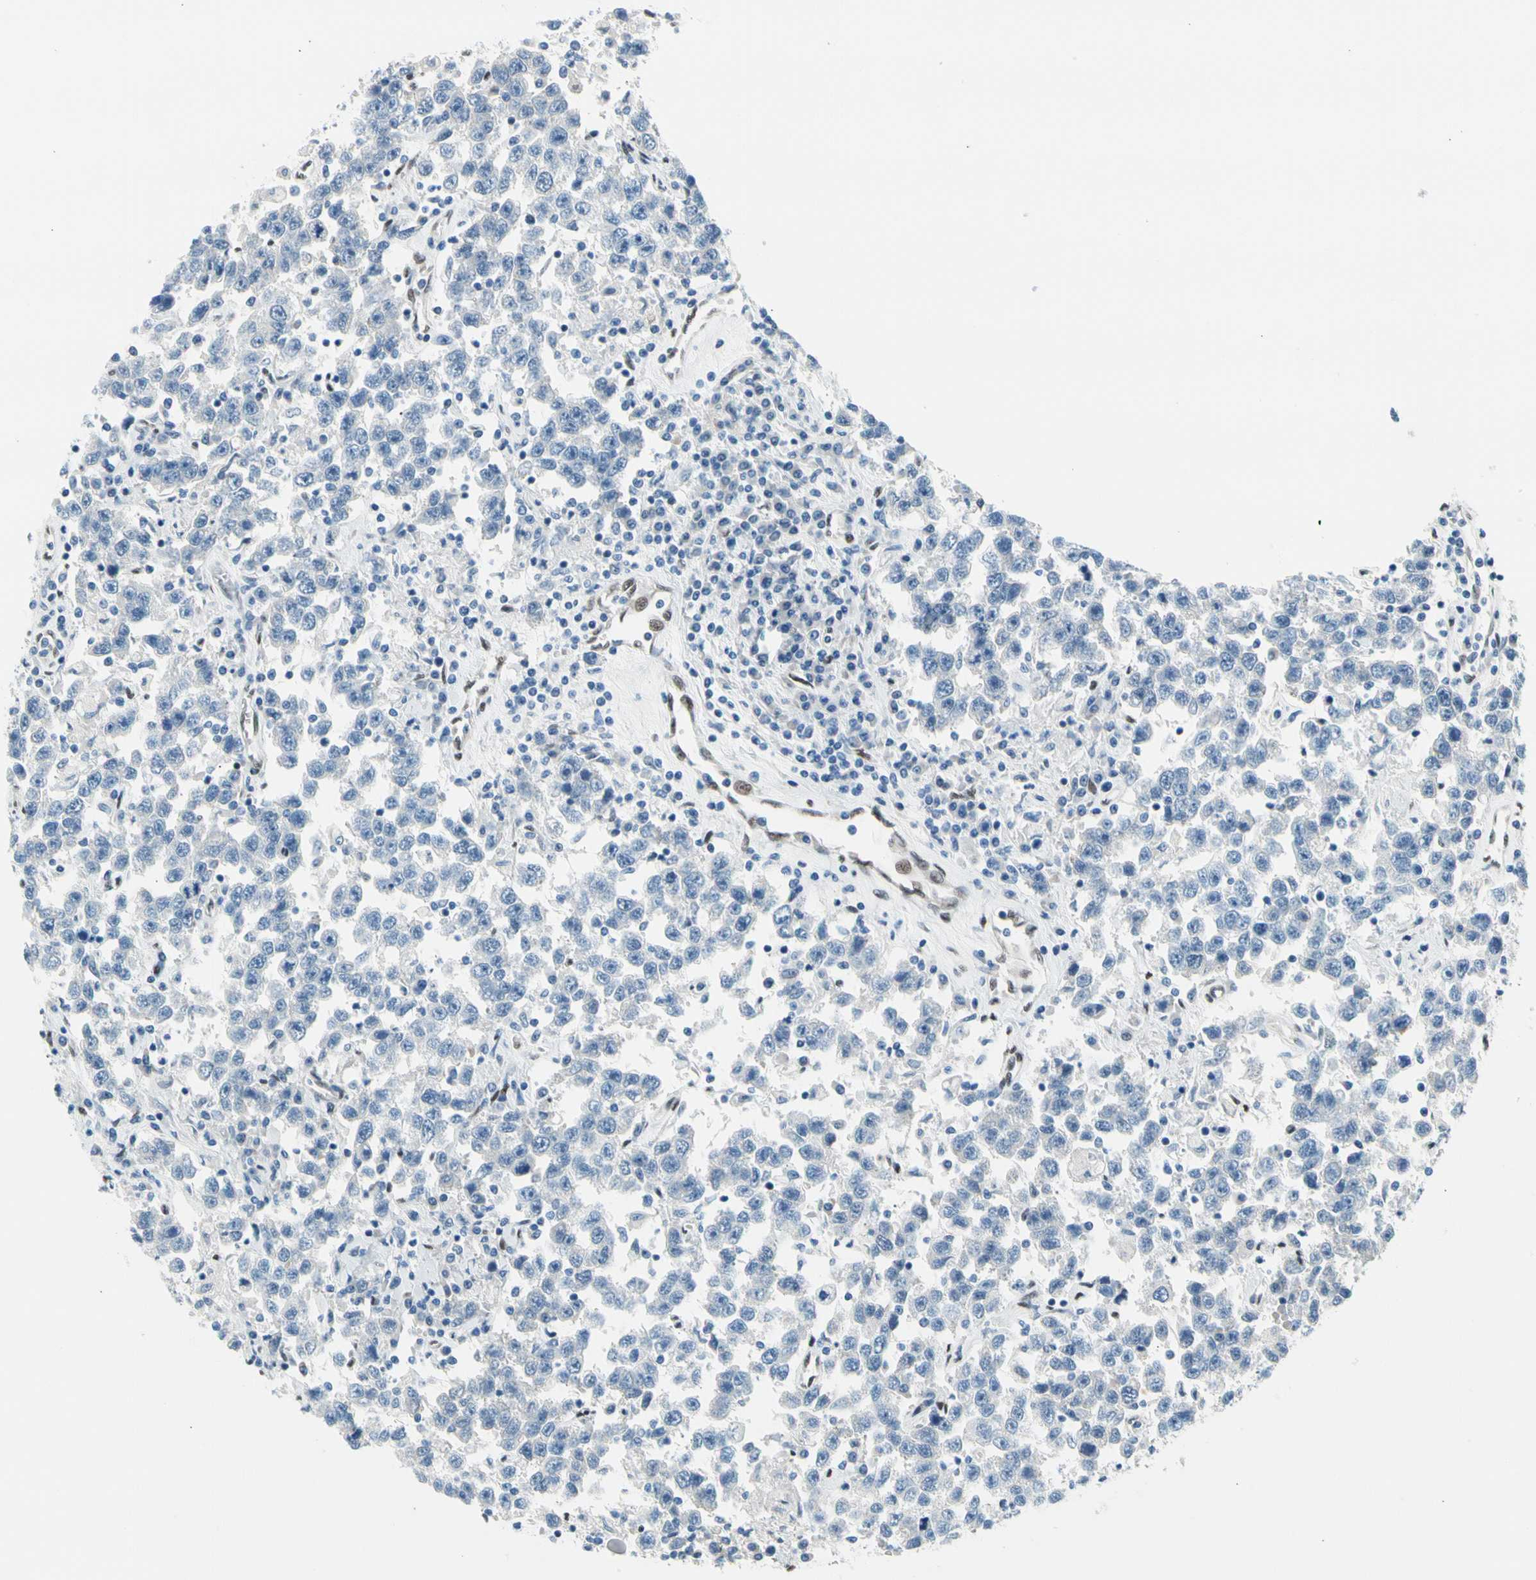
{"staining": {"intensity": "negative", "quantity": "none", "location": "none"}, "tissue": "testis cancer", "cell_type": "Tumor cells", "image_type": "cancer", "snomed": [{"axis": "morphology", "description": "Seminoma, NOS"}, {"axis": "topography", "description": "Testis"}], "caption": "The image displays no significant positivity in tumor cells of testis seminoma. Nuclei are stained in blue.", "gene": "NFIA", "patient": {"sex": "male", "age": 41}}